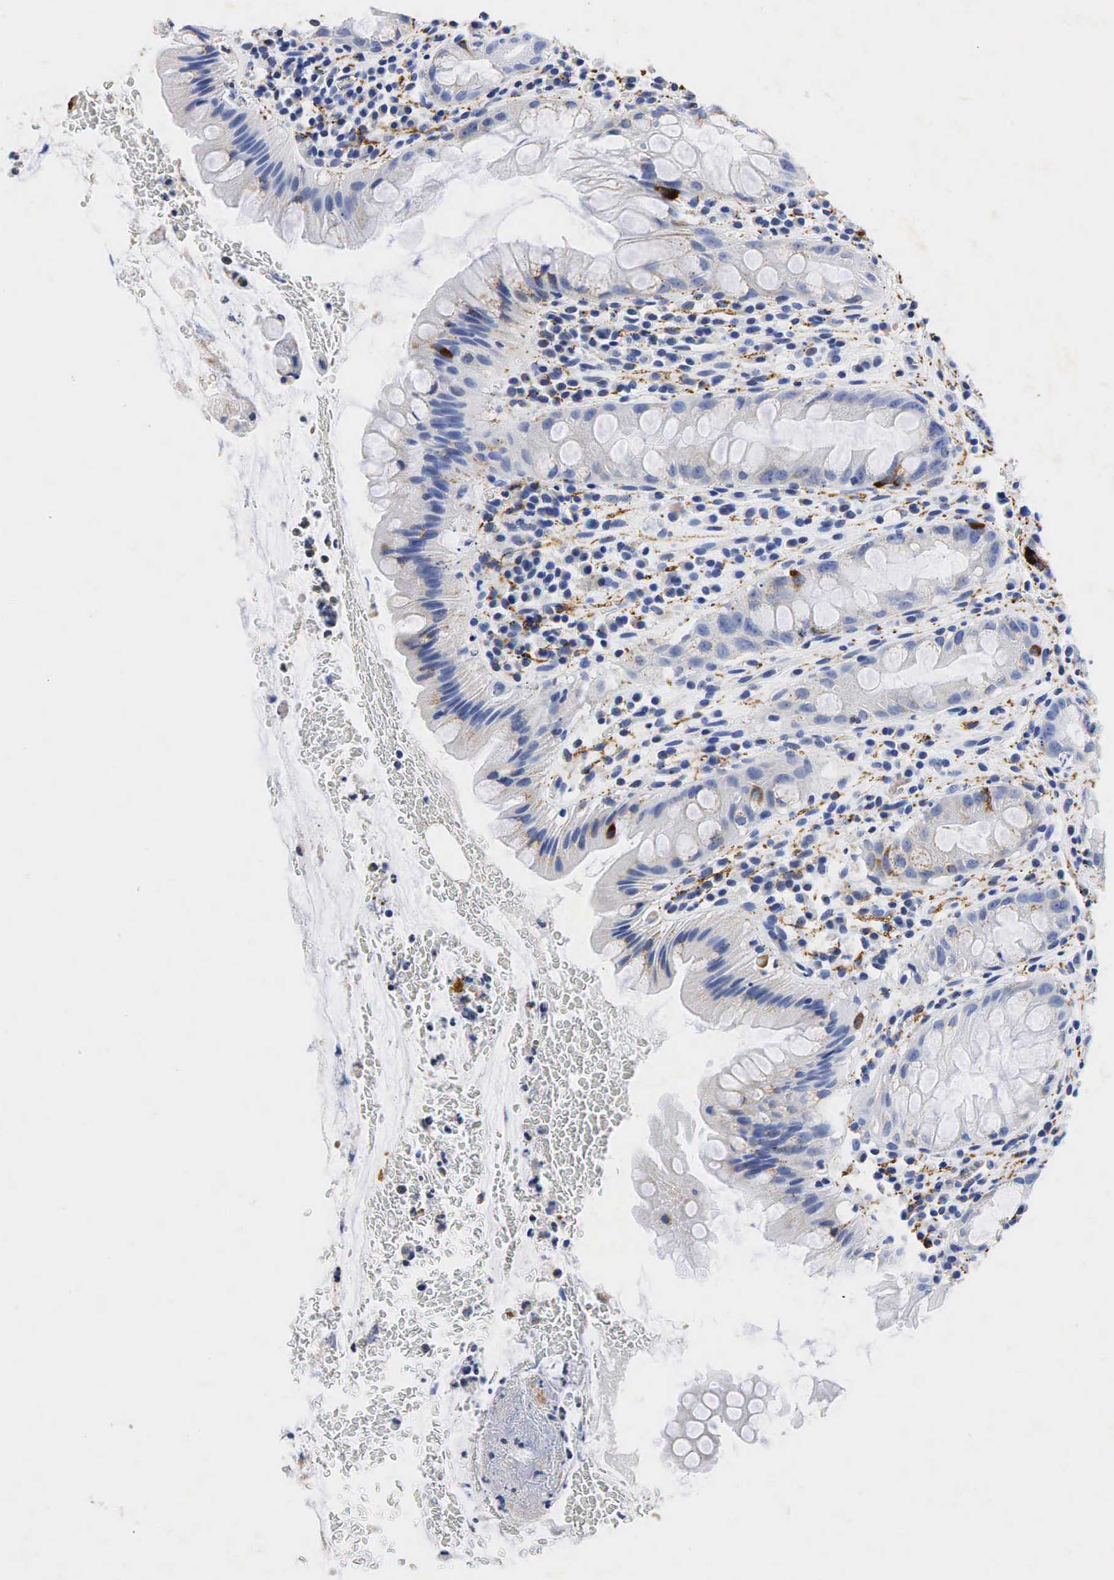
{"staining": {"intensity": "strong", "quantity": "<25%", "location": "cytoplasmic/membranous"}, "tissue": "rectum", "cell_type": "Glandular cells", "image_type": "normal", "snomed": [{"axis": "morphology", "description": "Normal tissue, NOS"}, {"axis": "topography", "description": "Rectum"}], "caption": "The histopathology image displays immunohistochemical staining of benign rectum. There is strong cytoplasmic/membranous staining is seen in about <25% of glandular cells. (IHC, brightfield microscopy, high magnification).", "gene": "SYP", "patient": {"sex": "male", "age": 65}}